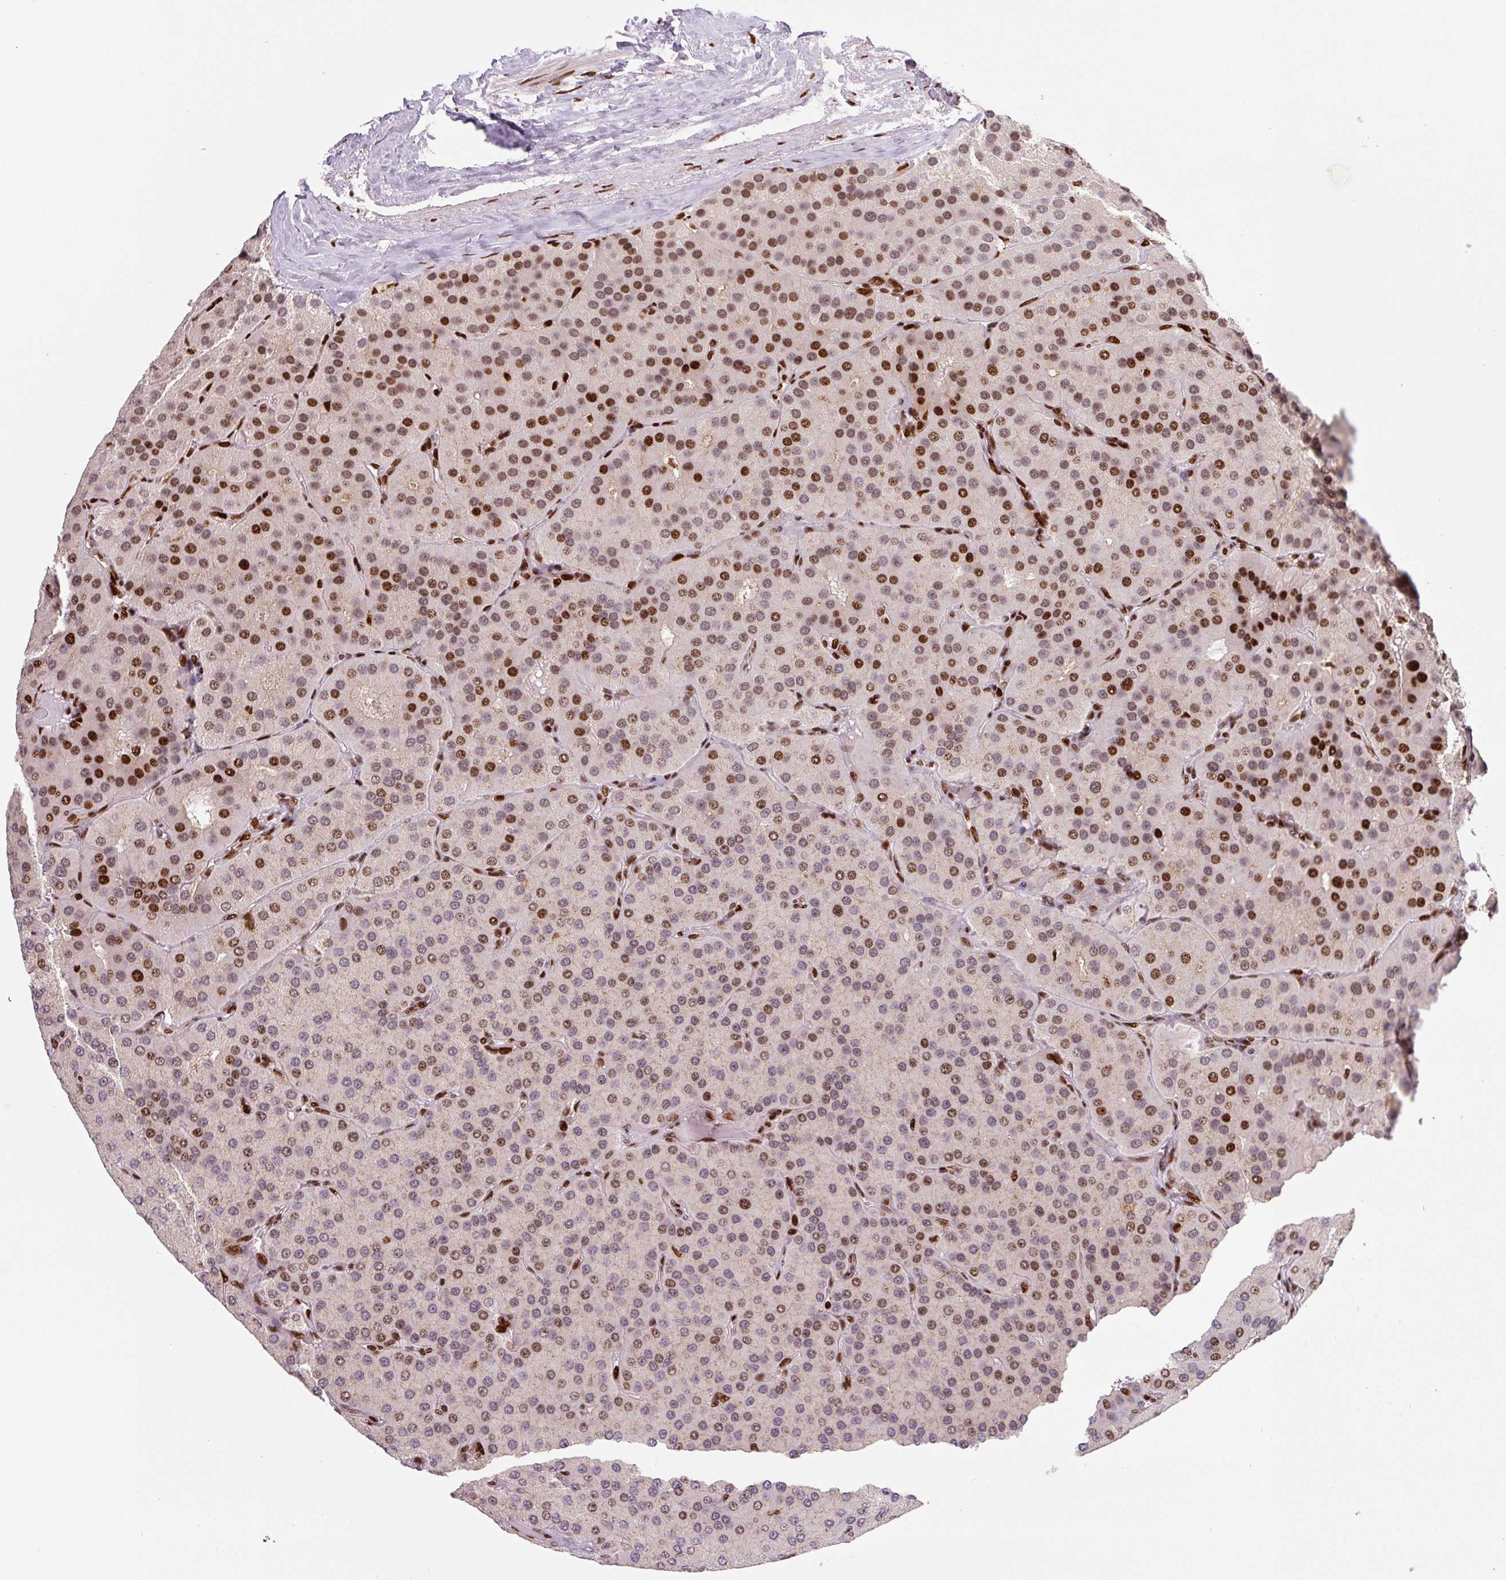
{"staining": {"intensity": "moderate", "quantity": ">75%", "location": "nuclear"}, "tissue": "parathyroid gland", "cell_type": "Glandular cells", "image_type": "normal", "snomed": [{"axis": "morphology", "description": "Normal tissue, NOS"}, {"axis": "morphology", "description": "Adenoma, NOS"}, {"axis": "topography", "description": "Parathyroid gland"}], "caption": "Immunohistochemistry photomicrograph of unremarkable parathyroid gland: parathyroid gland stained using immunohistochemistry shows medium levels of moderate protein expression localized specifically in the nuclear of glandular cells, appearing as a nuclear brown color.", "gene": "PYDC2", "patient": {"sex": "female", "age": 86}}